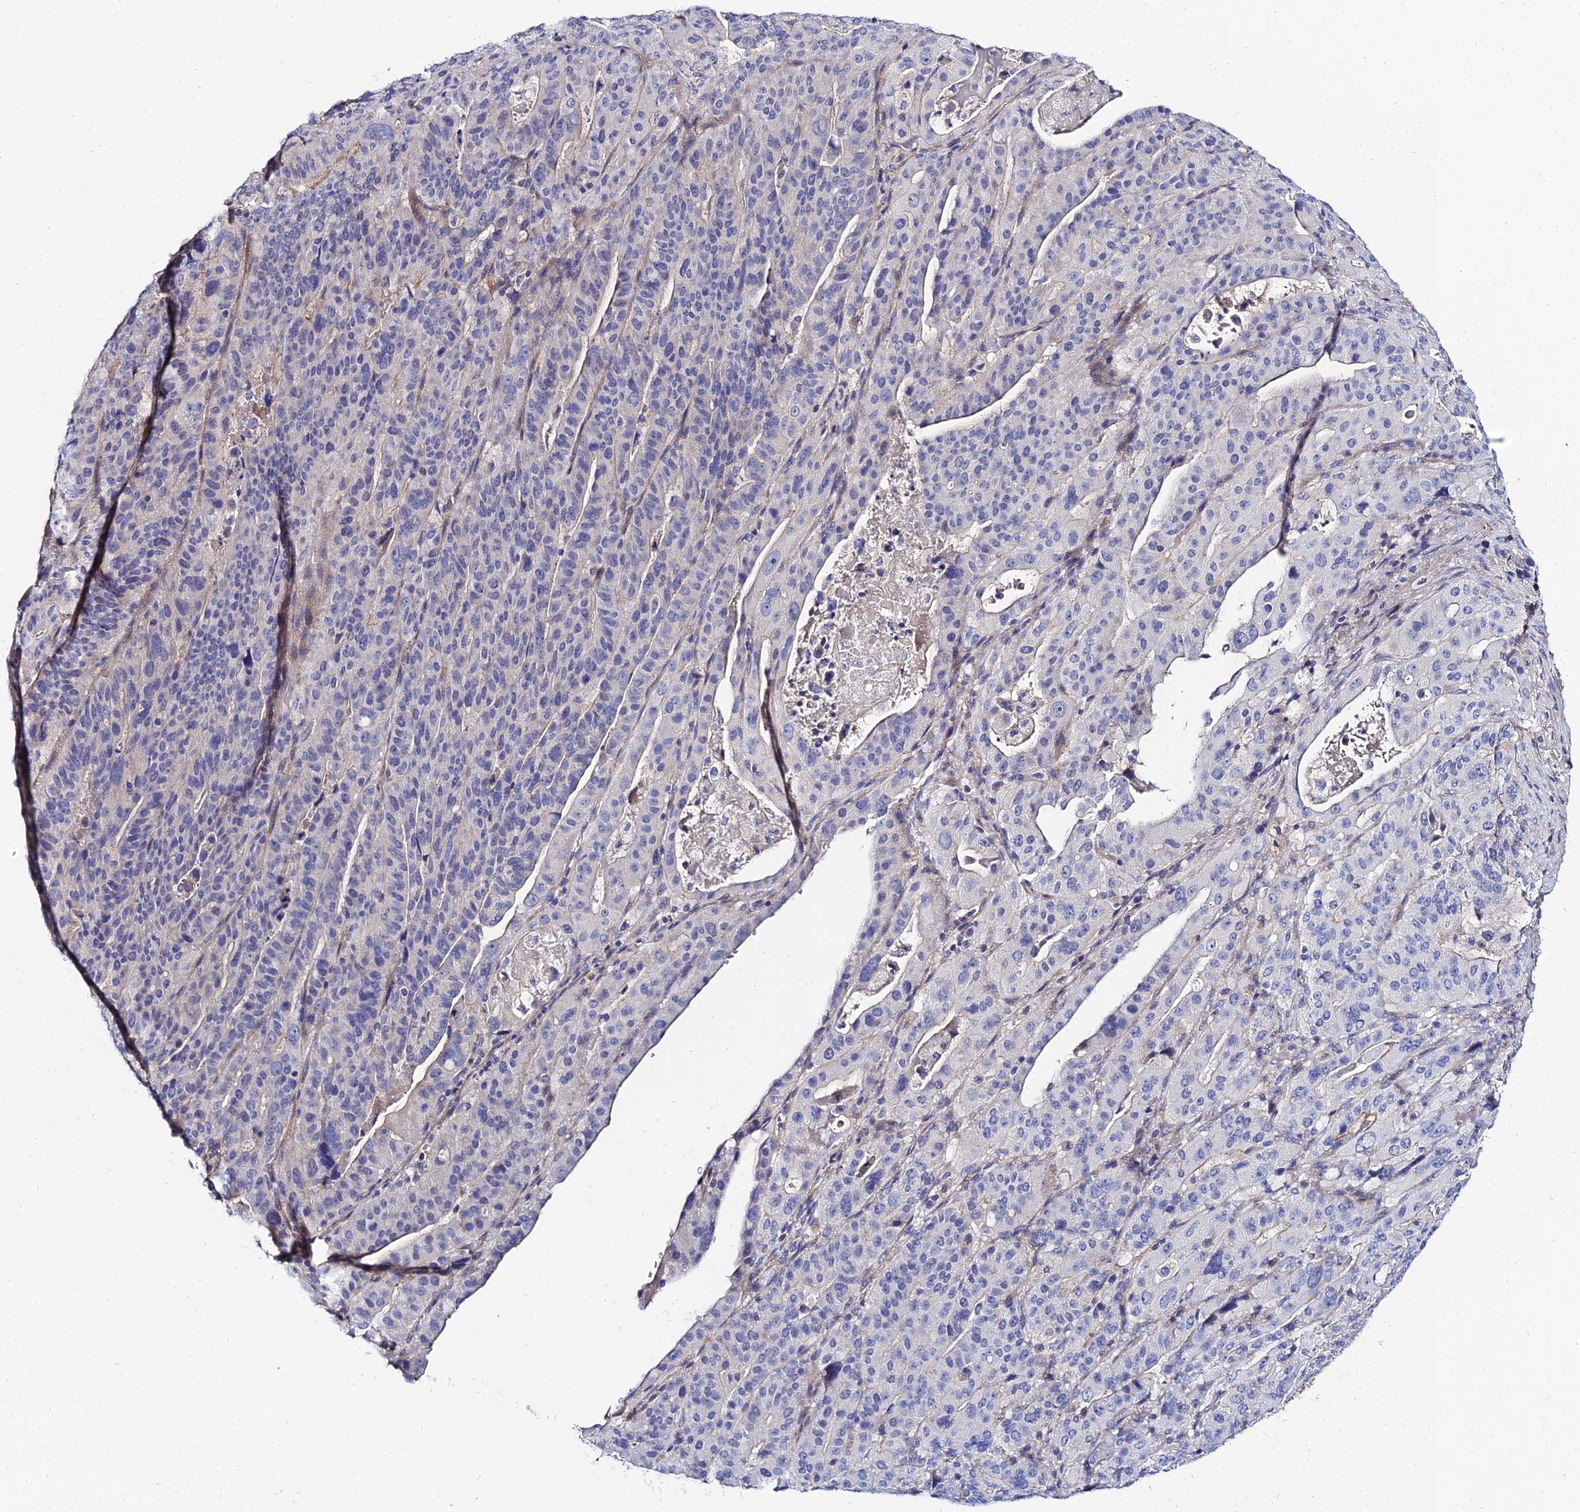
{"staining": {"intensity": "negative", "quantity": "none", "location": "none"}, "tissue": "stomach cancer", "cell_type": "Tumor cells", "image_type": "cancer", "snomed": [{"axis": "morphology", "description": "Adenocarcinoma, NOS"}, {"axis": "topography", "description": "Stomach"}], "caption": "This is an immunohistochemistry (IHC) image of stomach cancer (adenocarcinoma). There is no expression in tumor cells.", "gene": "APOBEC3H", "patient": {"sex": "male", "age": 48}}